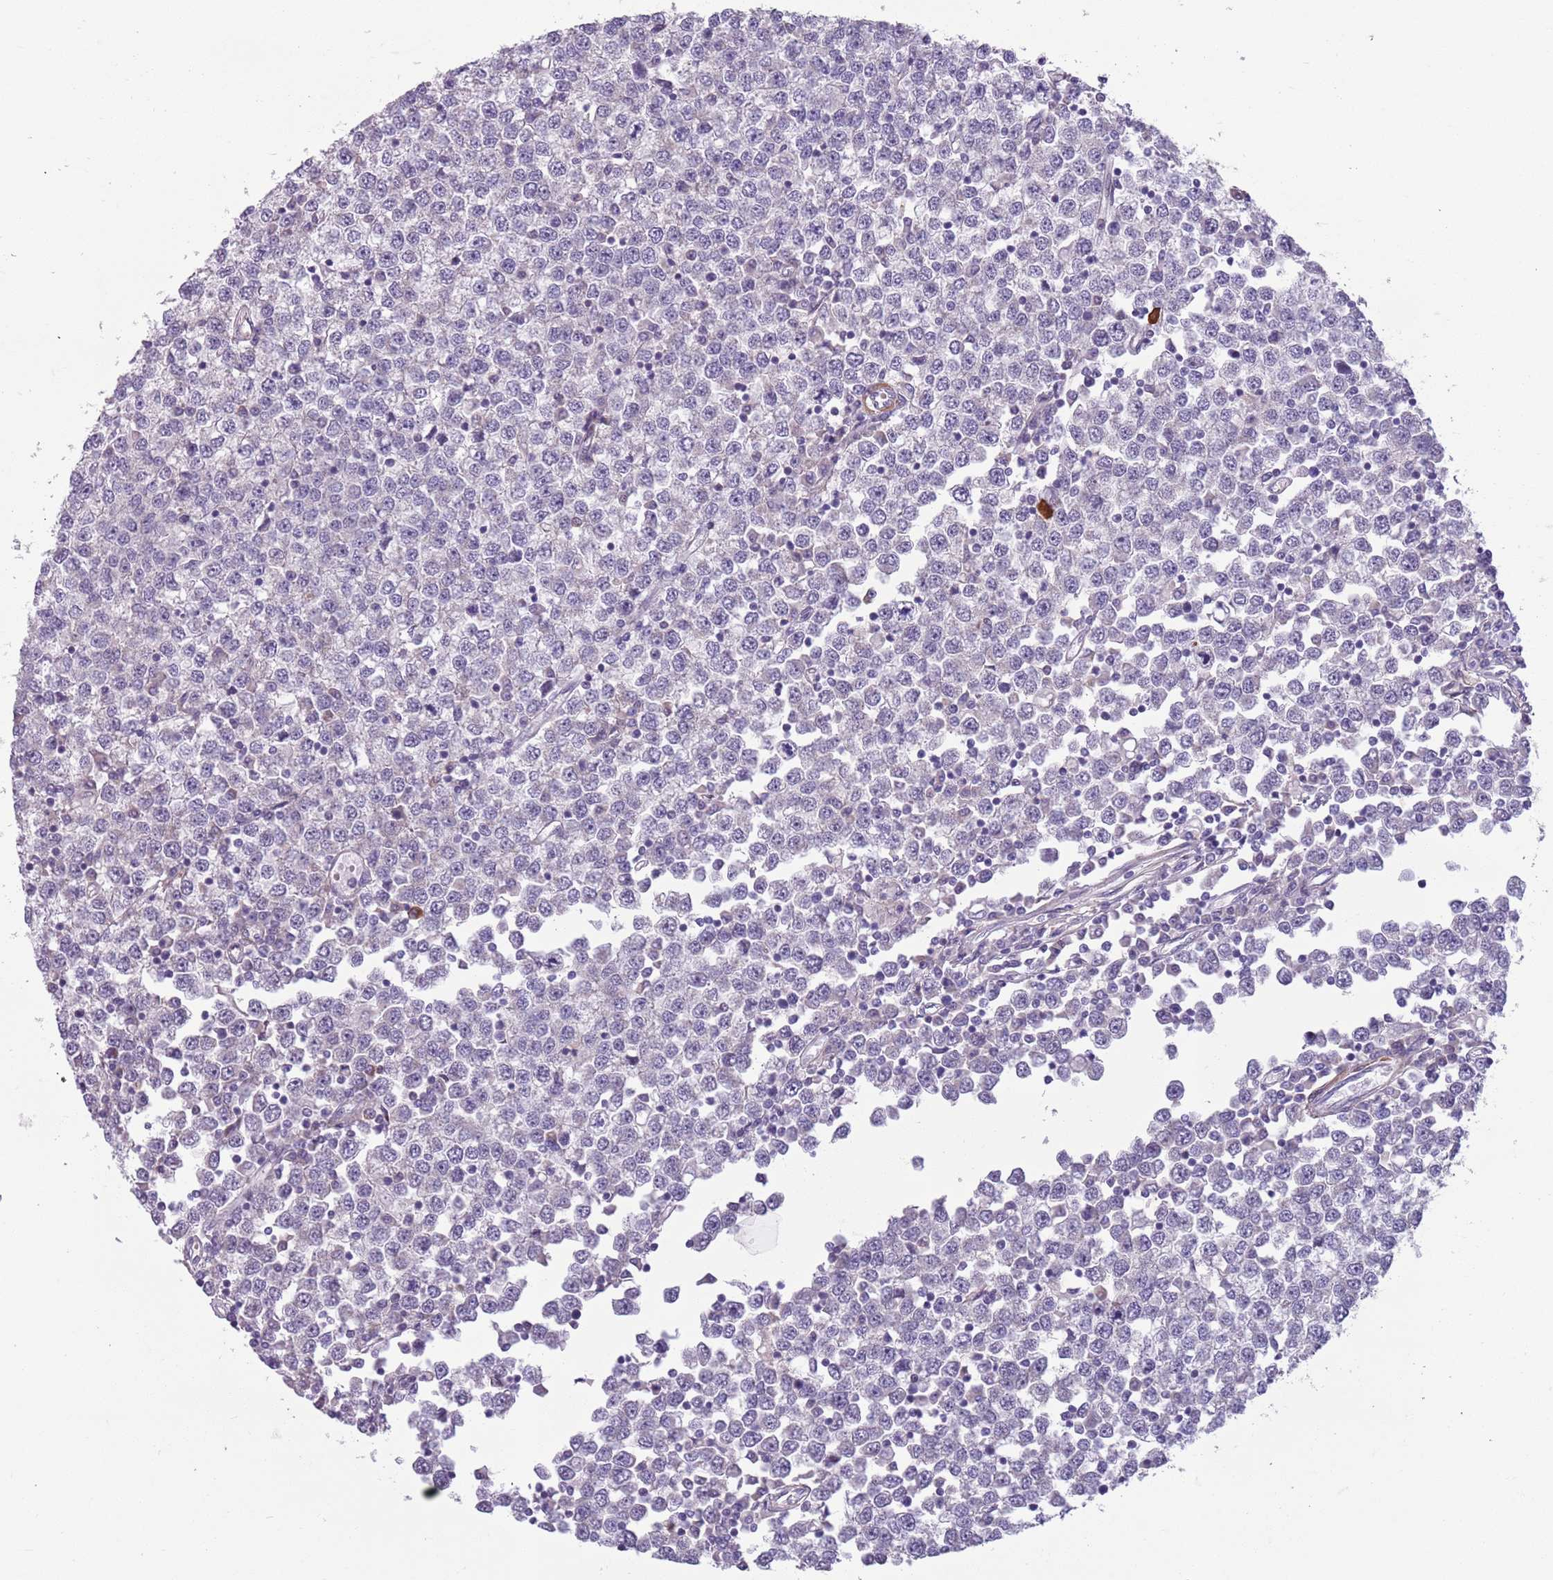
{"staining": {"intensity": "negative", "quantity": "none", "location": "none"}, "tissue": "testis cancer", "cell_type": "Tumor cells", "image_type": "cancer", "snomed": [{"axis": "morphology", "description": "Seminoma, NOS"}, {"axis": "topography", "description": "Testis"}], "caption": "Tumor cells are negative for brown protein staining in testis seminoma. Nuclei are stained in blue.", "gene": "JAML", "patient": {"sex": "male", "age": 65}}